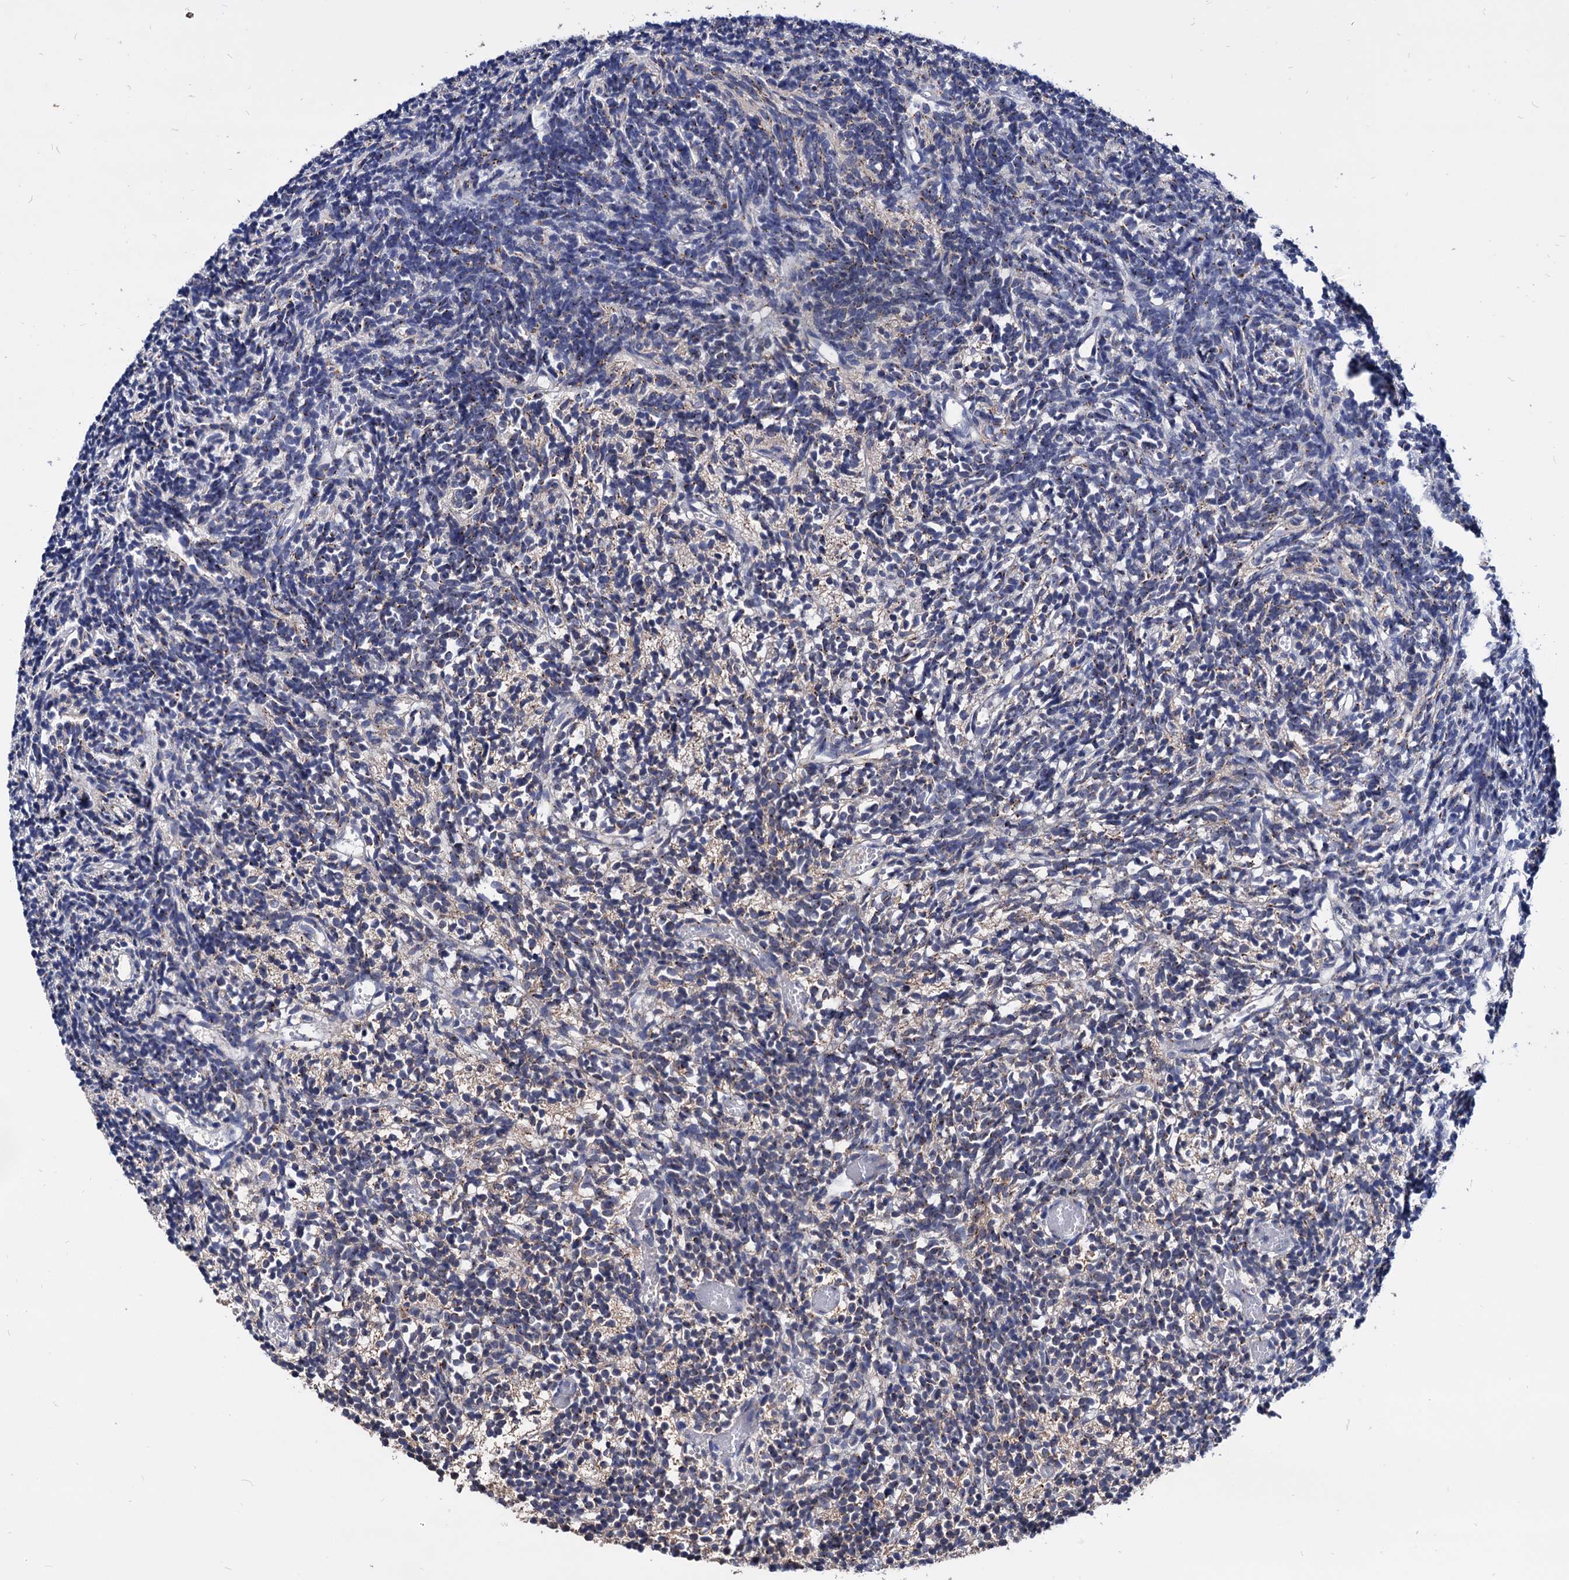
{"staining": {"intensity": "weak", "quantity": "<25%", "location": "cytoplasmic/membranous"}, "tissue": "glioma", "cell_type": "Tumor cells", "image_type": "cancer", "snomed": [{"axis": "morphology", "description": "Glioma, malignant, Low grade"}, {"axis": "topography", "description": "Brain"}], "caption": "This is a micrograph of IHC staining of malignant glioma (low-grade), which shows no expression in tumor cells. (DAB (3,3'-diaminobenzidine) IHC visualized using brightfield microscopy, high magnification).", "gene": "ESD", "patient": {"sex": "female", "age": 1}}